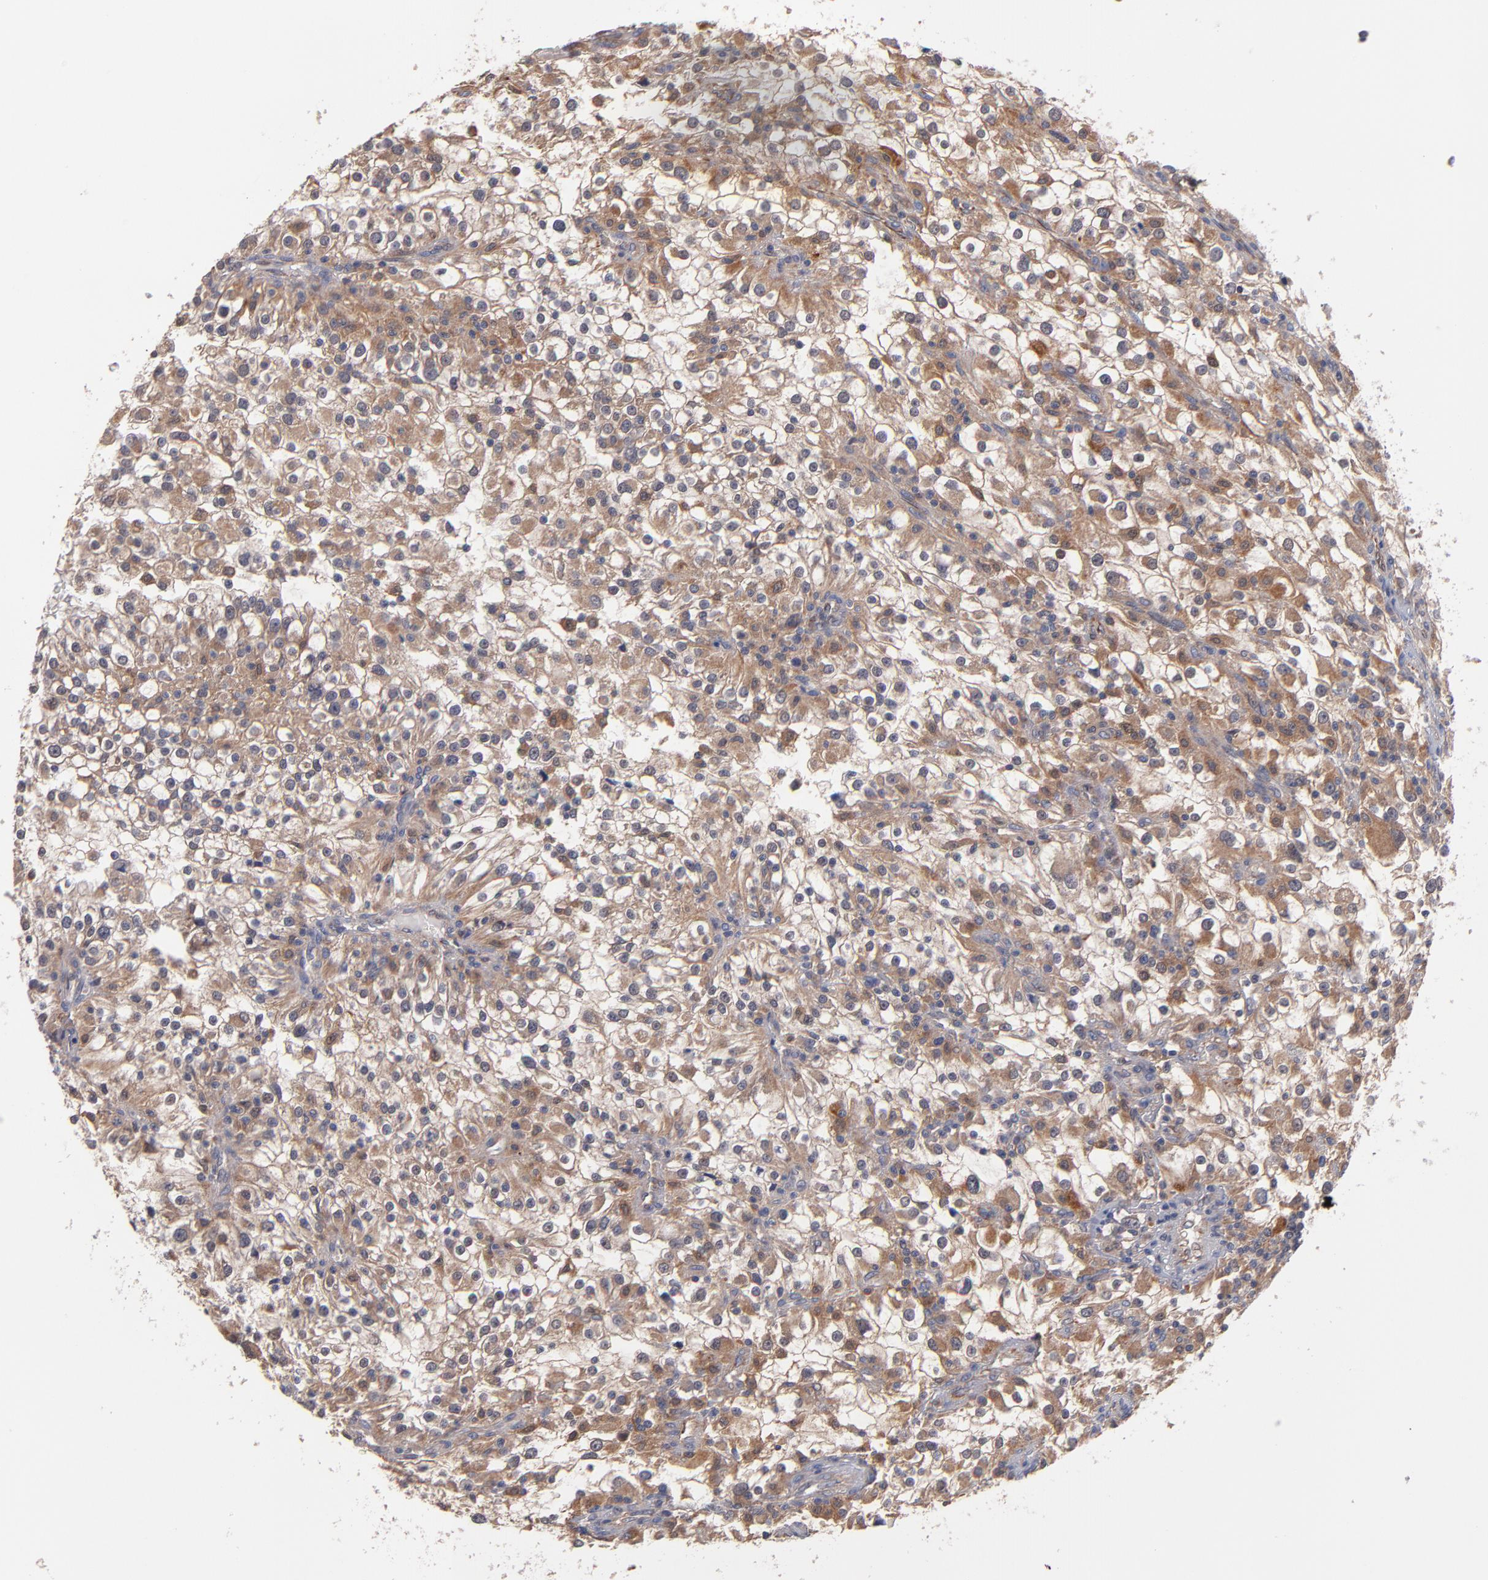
{"staining": {"intensity": "moderate", "quantity": ">75%", "location": "cytoplasmic/membranous"}, "tissue": "renal cancer", "cell_type": "Tumor cells", "image_type": "cancer", "snomed": [{"axis": "morphology", "description": "Adenocarcinoma, NOS"}, {"axis": "topography", "description": "Kidney"}], "caption": "An image showing moderate cytoplasmic/membranous positivity in approximately >75% of tumor cells in adenocarcinoma (renal), as visualized by brown immunohistochemical staining.", "gene": "GMFG", "patient": {"sex": "female", "age": 52}}